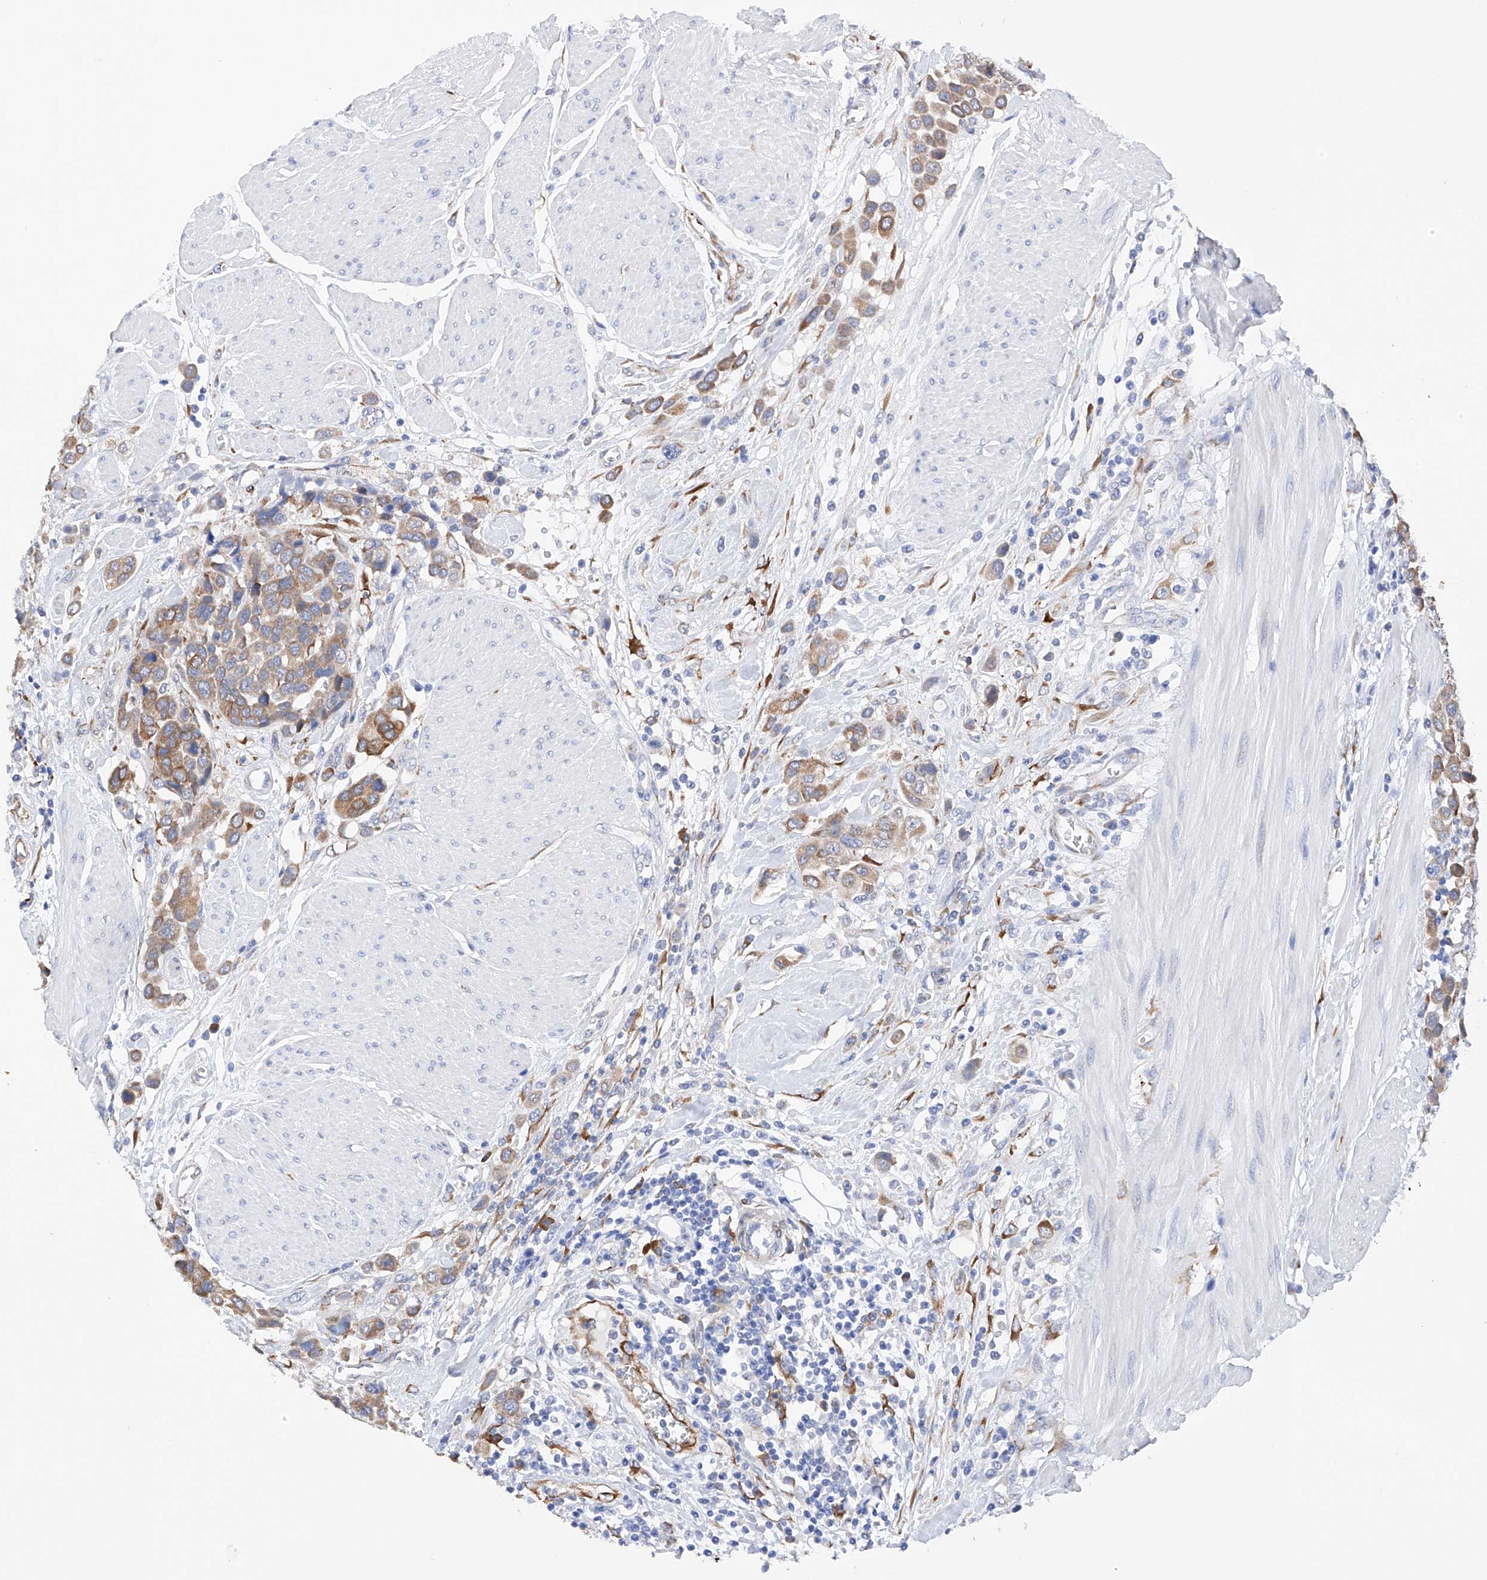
{"staining": {"intensity": "moderate", "quantity": ">75%", "location": "cytoplasmic/membranous"}, "tissue": "urothelial cancer", "cell_type": "Tumor cells", "image_type": "cancer", "snomed": [{"axis": "morphology", "description": "Urothelial carcinoma, High grade"}, {"axis": "topography", "description": "Urinary bladder"}], "caption": "Immunohistochemistry of urothelial cancer exhibits medium levels of moderate cytoplasmic/membranous positivity in approximately >75% of tumor cells.", "gene": "PDIA5", "patient": {"sex": "male", "age": 50}}